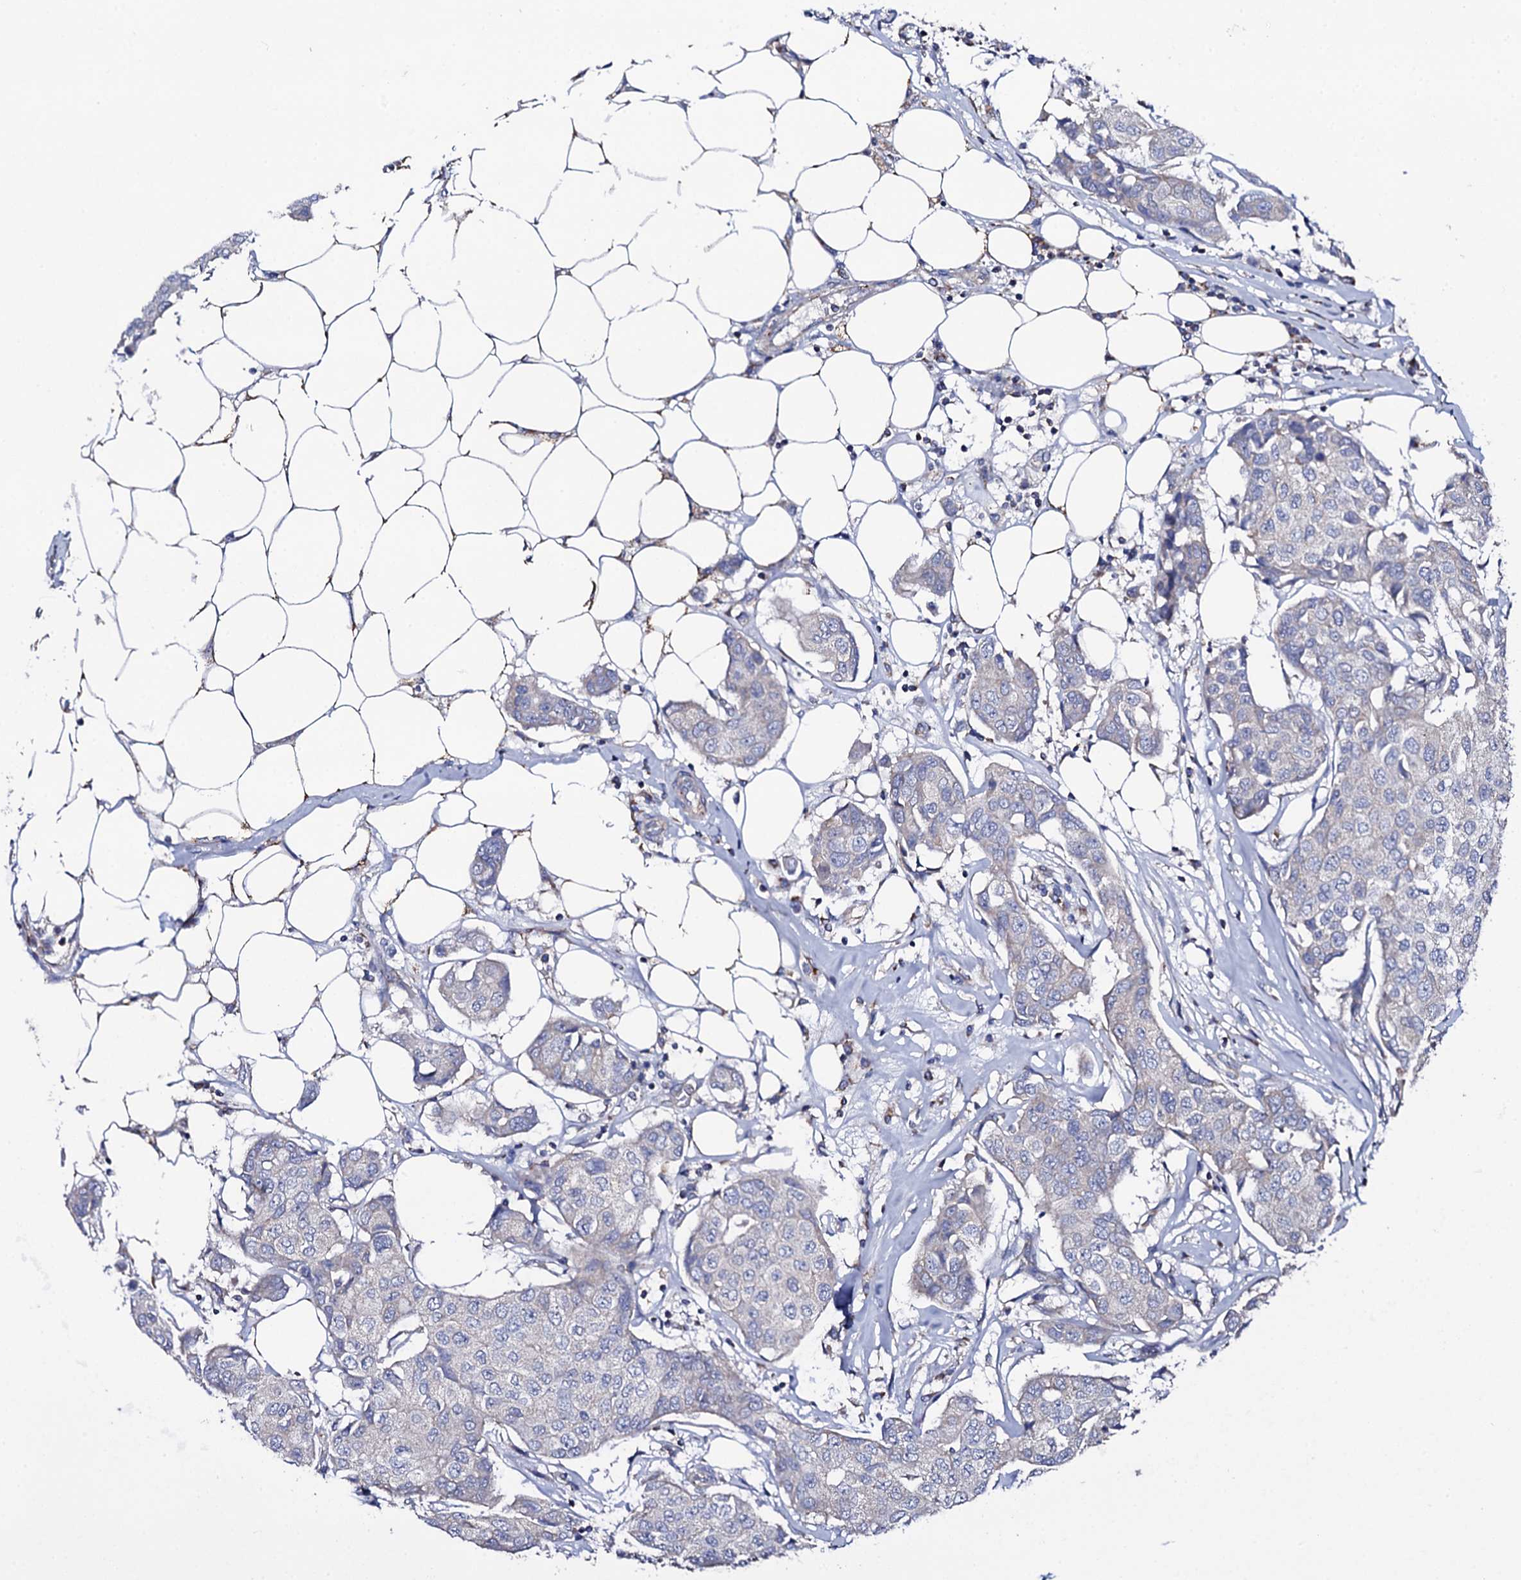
{"staining": {"intensity": "negative", "quantity": "none", "location": "none"}, "tissue": "breast cancer", "cell_type": "Tumor cells", "image_type": "cancer", "snomed": [{"axis": "morphology", "description": "Duct carcinoma"}, {"axis": "topography", "description": "Breast"}], "caption": "Protein analysis of breast invasive ductal carcinoma reveals no significant expression in tumor cells.", "gene": "TCAF2", "patient": {"sex": "female", "age": 80}}